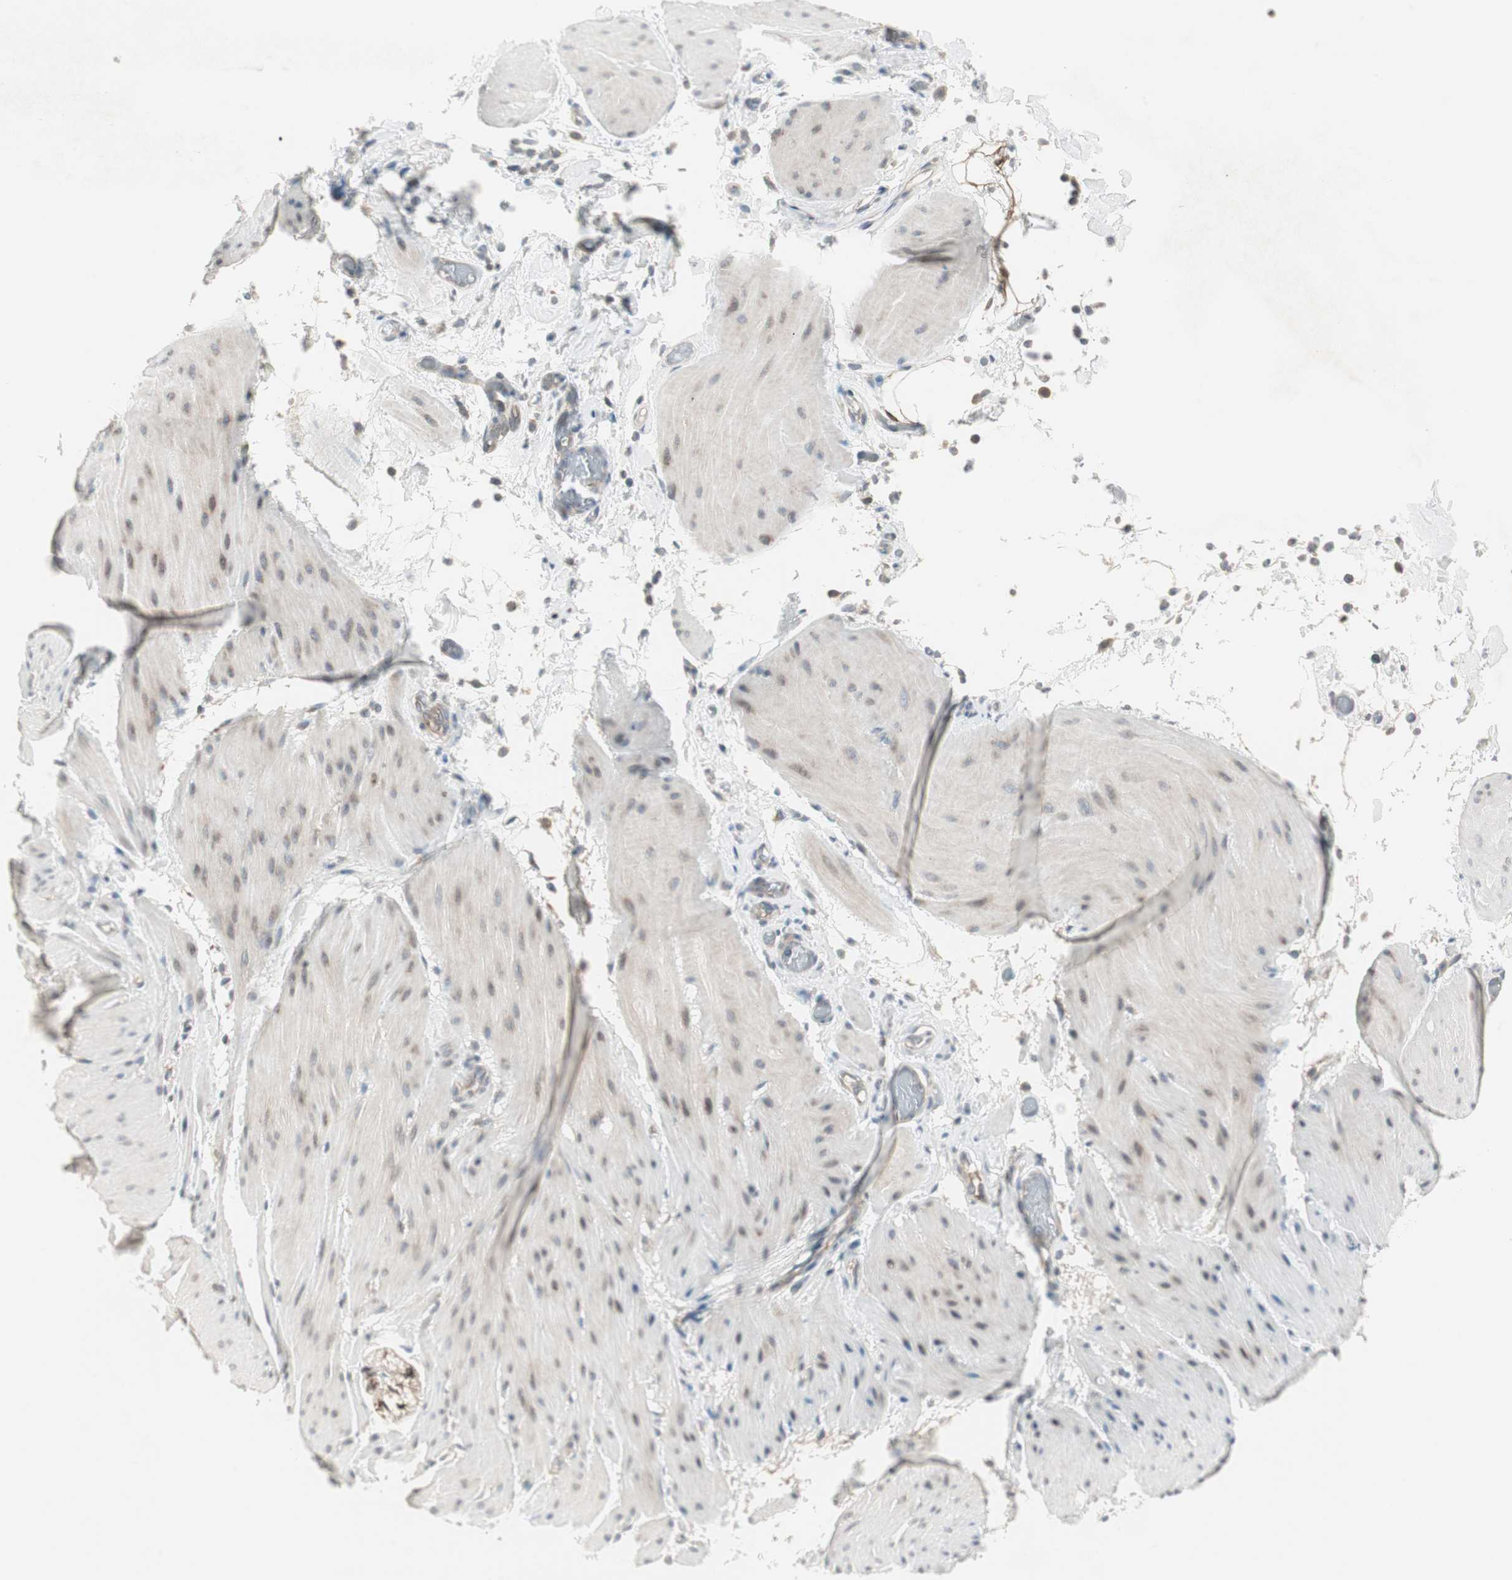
{"staining": {"intensity": "weak", "quantity": "<25%", "location": "cytoplasmic/membranous"}, "tissue": "smooth muscle", "cell_type": "Smooth muscle cells", "image_type": "normal", "snomed": [{"axis": "morphology", "description": "Normal tissue, NOS"}, {"axis": "topography", "description": "Smooth muscle"}, {"axis": "topography", "description": "Colon"}], "caption": "Smooth muscle was stained to show a protein in brown. There is no significant staining in smooth muscle cells. (DAB (3,3'-diaminobenzidine) IHC, high magnification).", "gene": "ZFP36", "patient": {"sex": "male", "age": 67}}